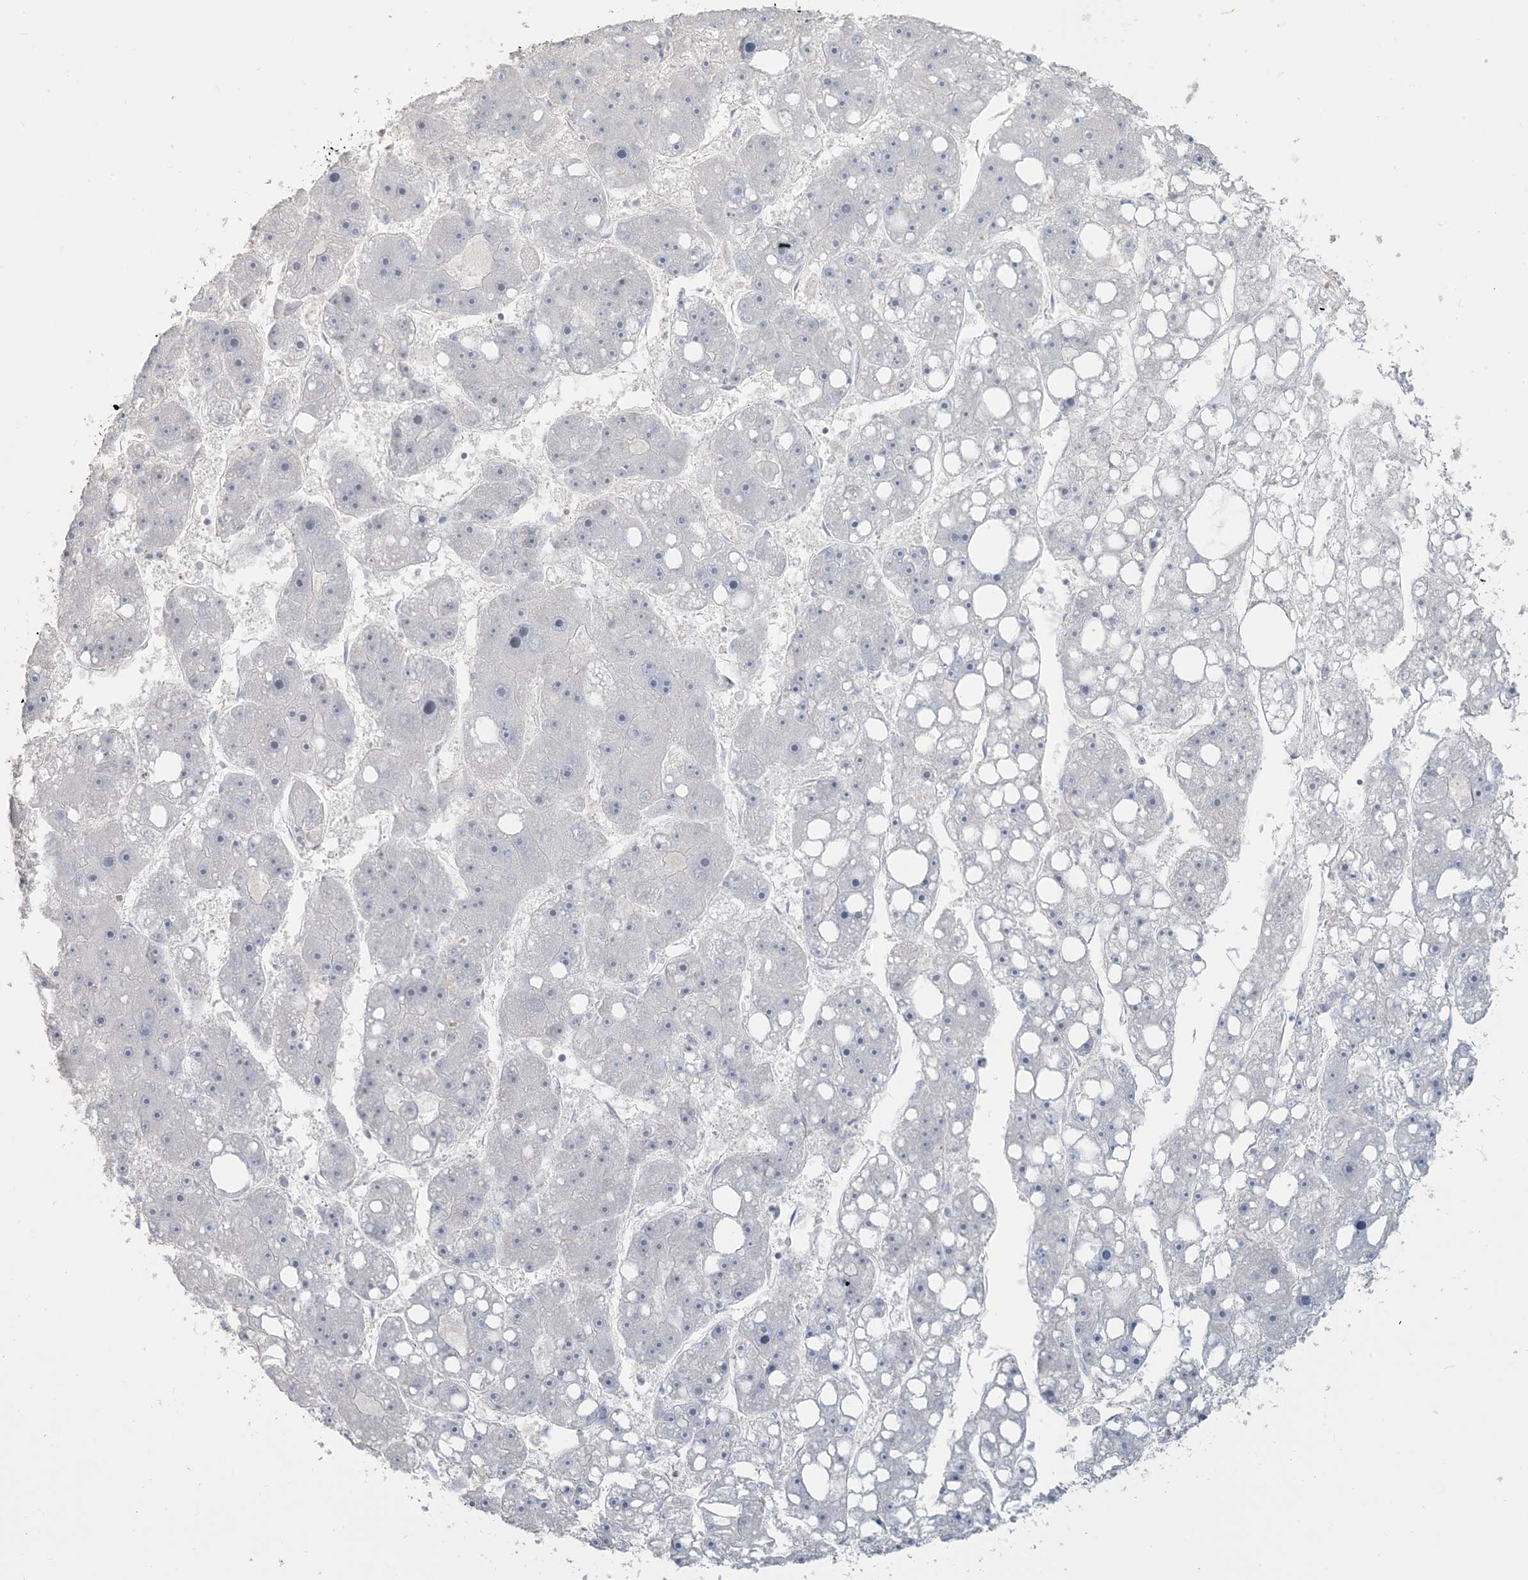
{"staining": {"intensity": "negative", "quantity": "none", "location": "none"}, "tissue": "liver cancer", "cell_type": "Tumor cells", "image_type": "cancer", "snomed": [{"axis": "morphology", "description": "Carcinoma, Hepatocellular, NOS"}, {"axis": "topography", "description": "Liver"}], "caption": "A high-resolution image shows IHC staining of liver cancer (hepatocellular carcinoma), which exhibits no significant positivity in tumor cells.", "gene": "NPHS2", "patient": {"sex": "female", "age": 61}}